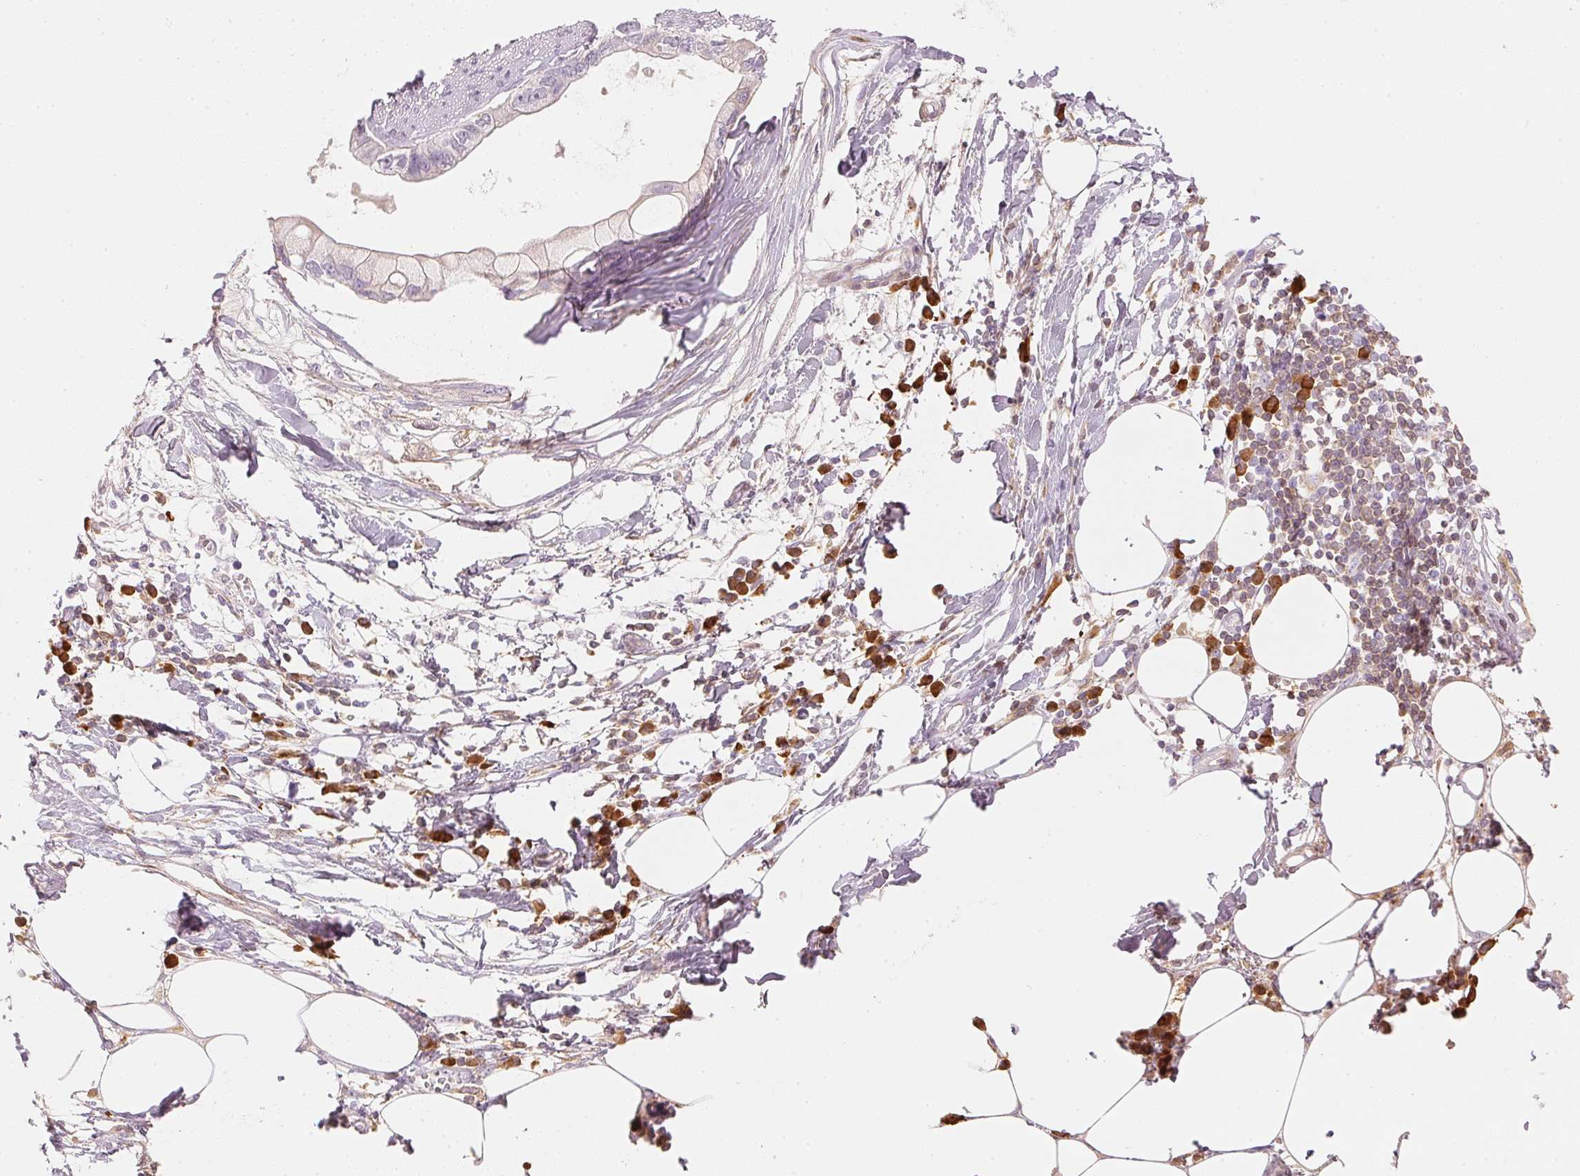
{"staining": {"intensity": "weak", "quantity": "<25%", "location": "cytoplasmic/membranous"}, "tissue": "pancreatic cancer", "cell_type": "Tumor cells", "image_type": "cancer", "snomed": [{"axis": "morphology", "description": "Adenocarcinoma, NOS"}, {"axis": "topography", "description": "Pancreas"}], "caption": "DAB immunohistochemical staining of human pancreatic cancer (adenocarcinoma) demonstrates no significant expression in tumor cells.", "gene": "RMDN2", "patient": {"sex": "female", "age": 73}}